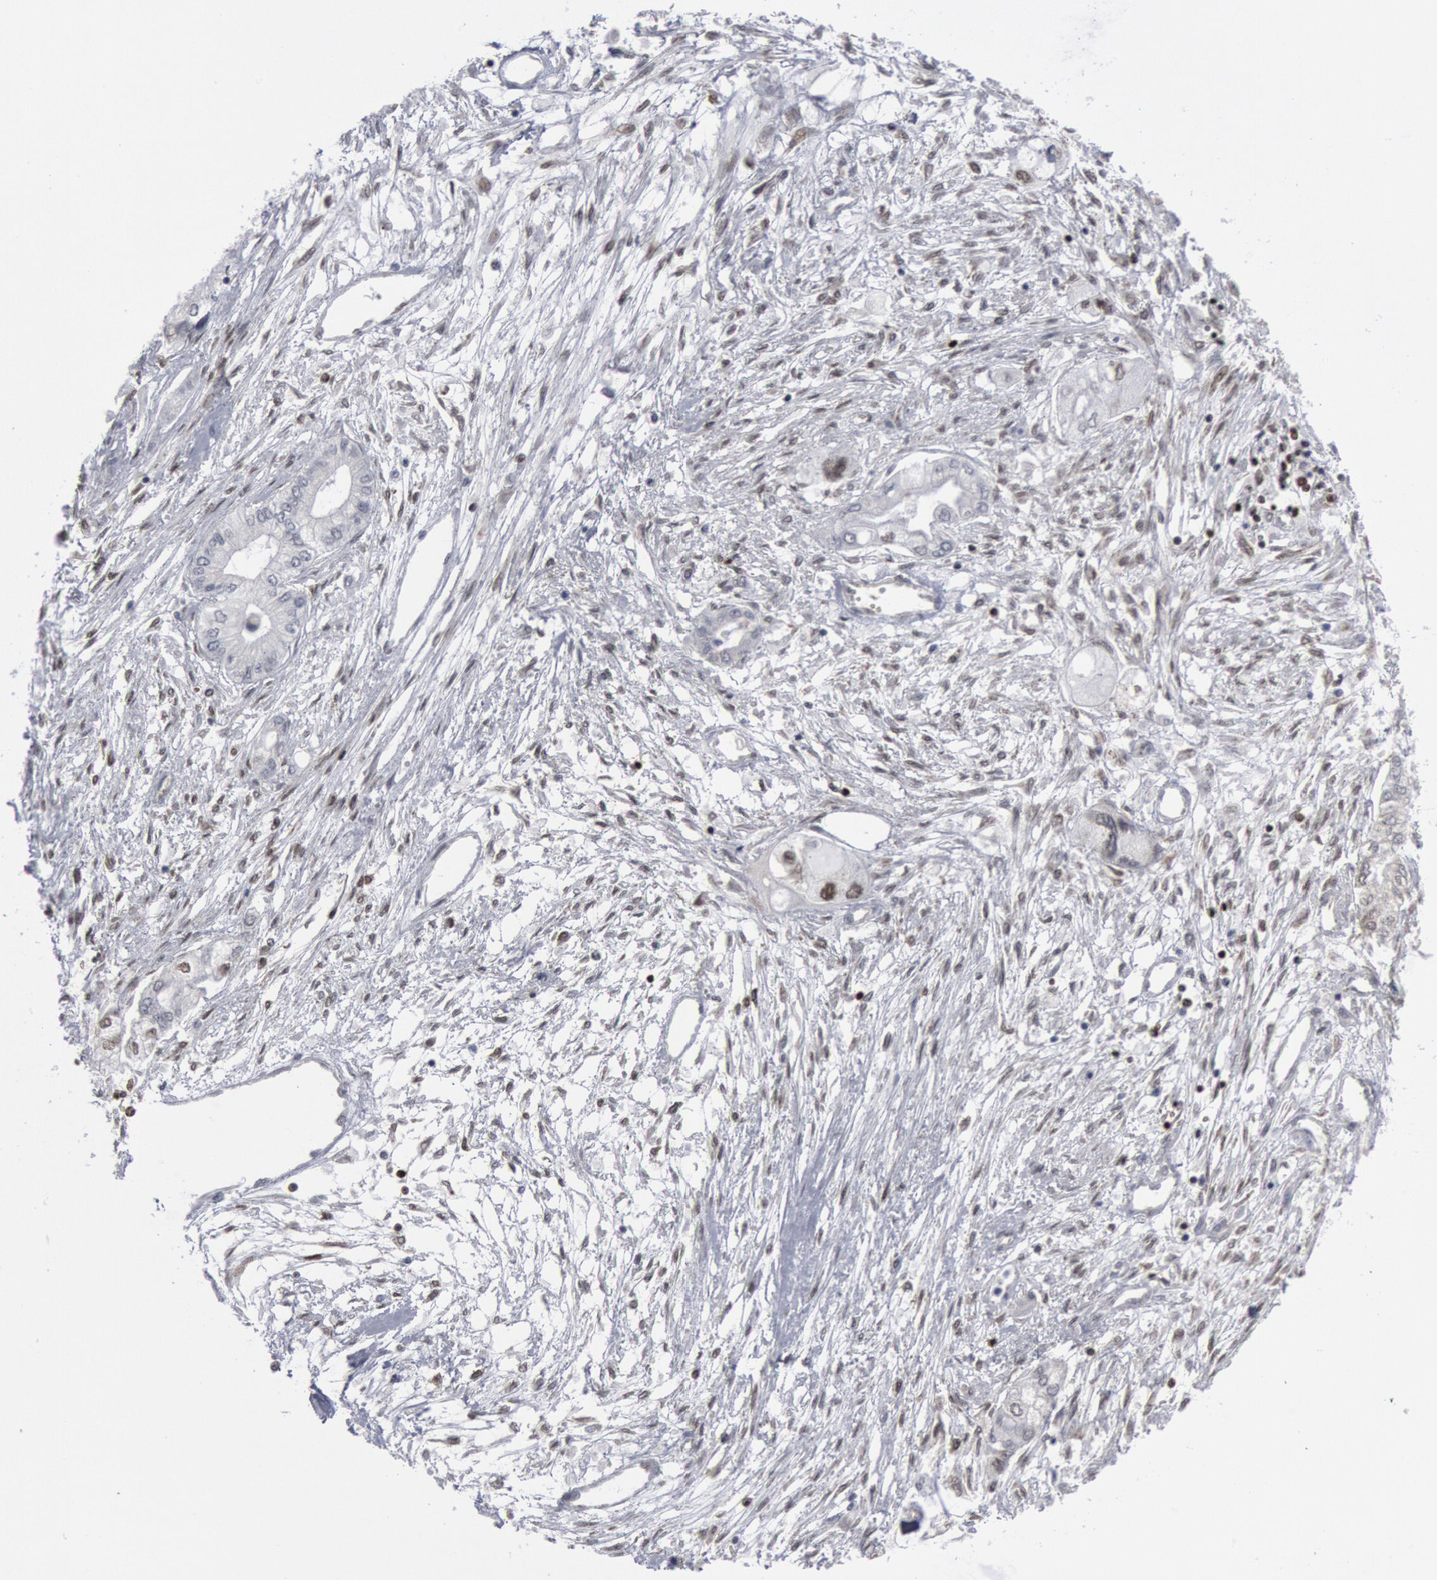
{"staining": {"intensity": "weak", "quantity": "<25%", "location": "nuclear"}, "tissue": "pancreatic cancer", "cell_type": "Tumor cells", "image_type": "cancer", "snomed": [{"axis": "morphology", "description": "Adenocarcinoma, NOS"}, {"axis": "topography", "description": "Pancreas"}], "caption": "Immunohistochemical staining of human adenocarcinoma (pancreatic) demonstrates no significant positivity in tumor cells. (Brightfield microscopy of DAB (3,3'-diaminobenzidine) IHC at high magnification).", "gene": "MECP2", "patient": {"sex": "male", "age": 79}}